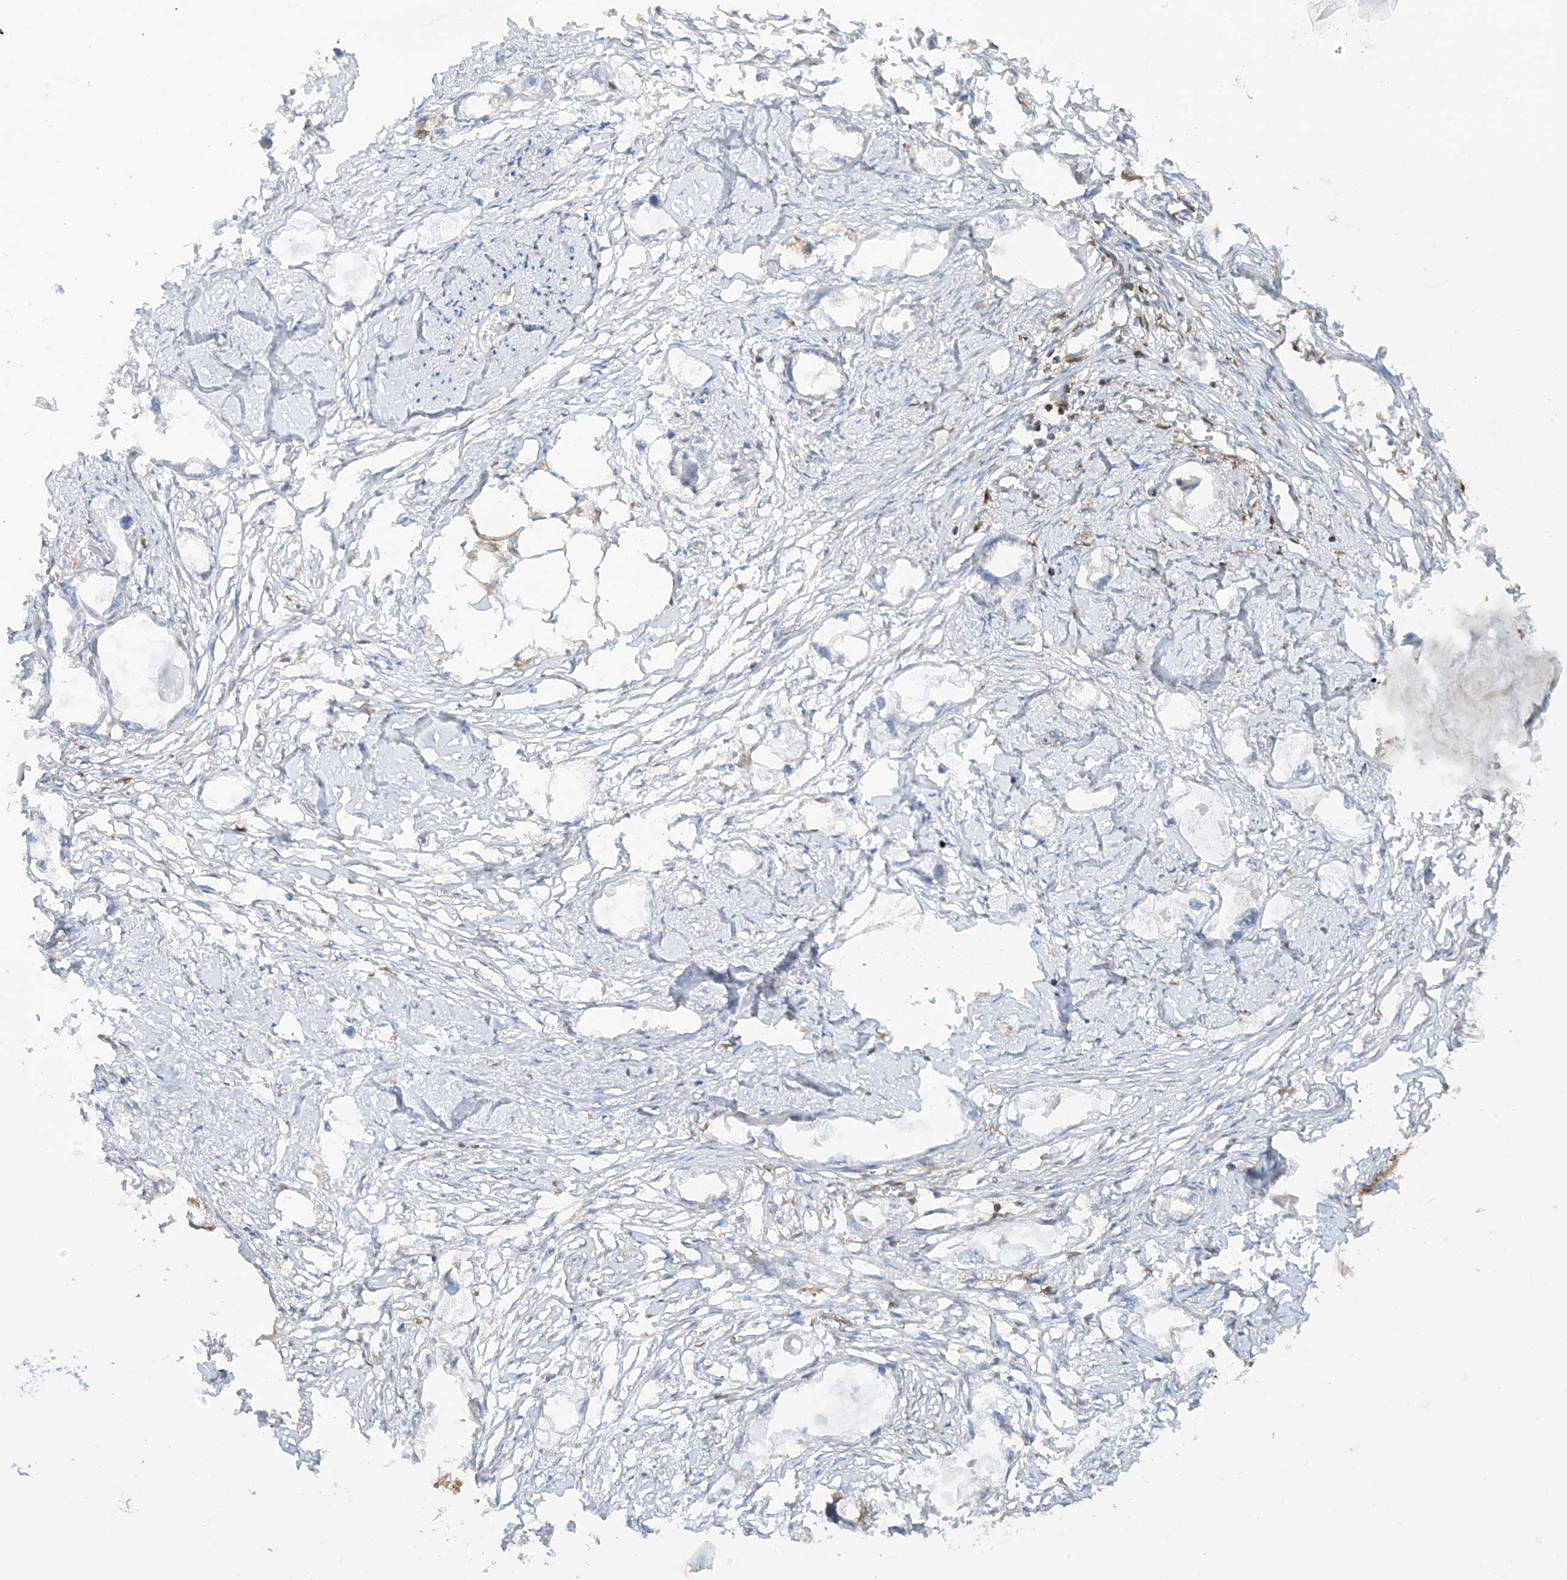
{"staining": {"intensity": "negative", "quantity": "none", "location": "none"}, "tissue": "endometrial cancer", "cell_type": "Tumor cells", "image_type": "cancer", "snomed": [{"axis": "morphology", "description": "Adenocarcinoma, NOS"}, {"axis": "morphology", "description": "Adenocarcinoma, metastatic, NOS"}, {"axis": "topography", "description": "Adipose tissue"}, {"axis": "topography", "description": "Endometrium"}], "caption": "IHC of human endometrial cancer (metastatic adenocarcinoma) demonstrates no expression in tumor cells.", "gene": "CAPZB", "patient": {"sex": "female", "age": 67}}